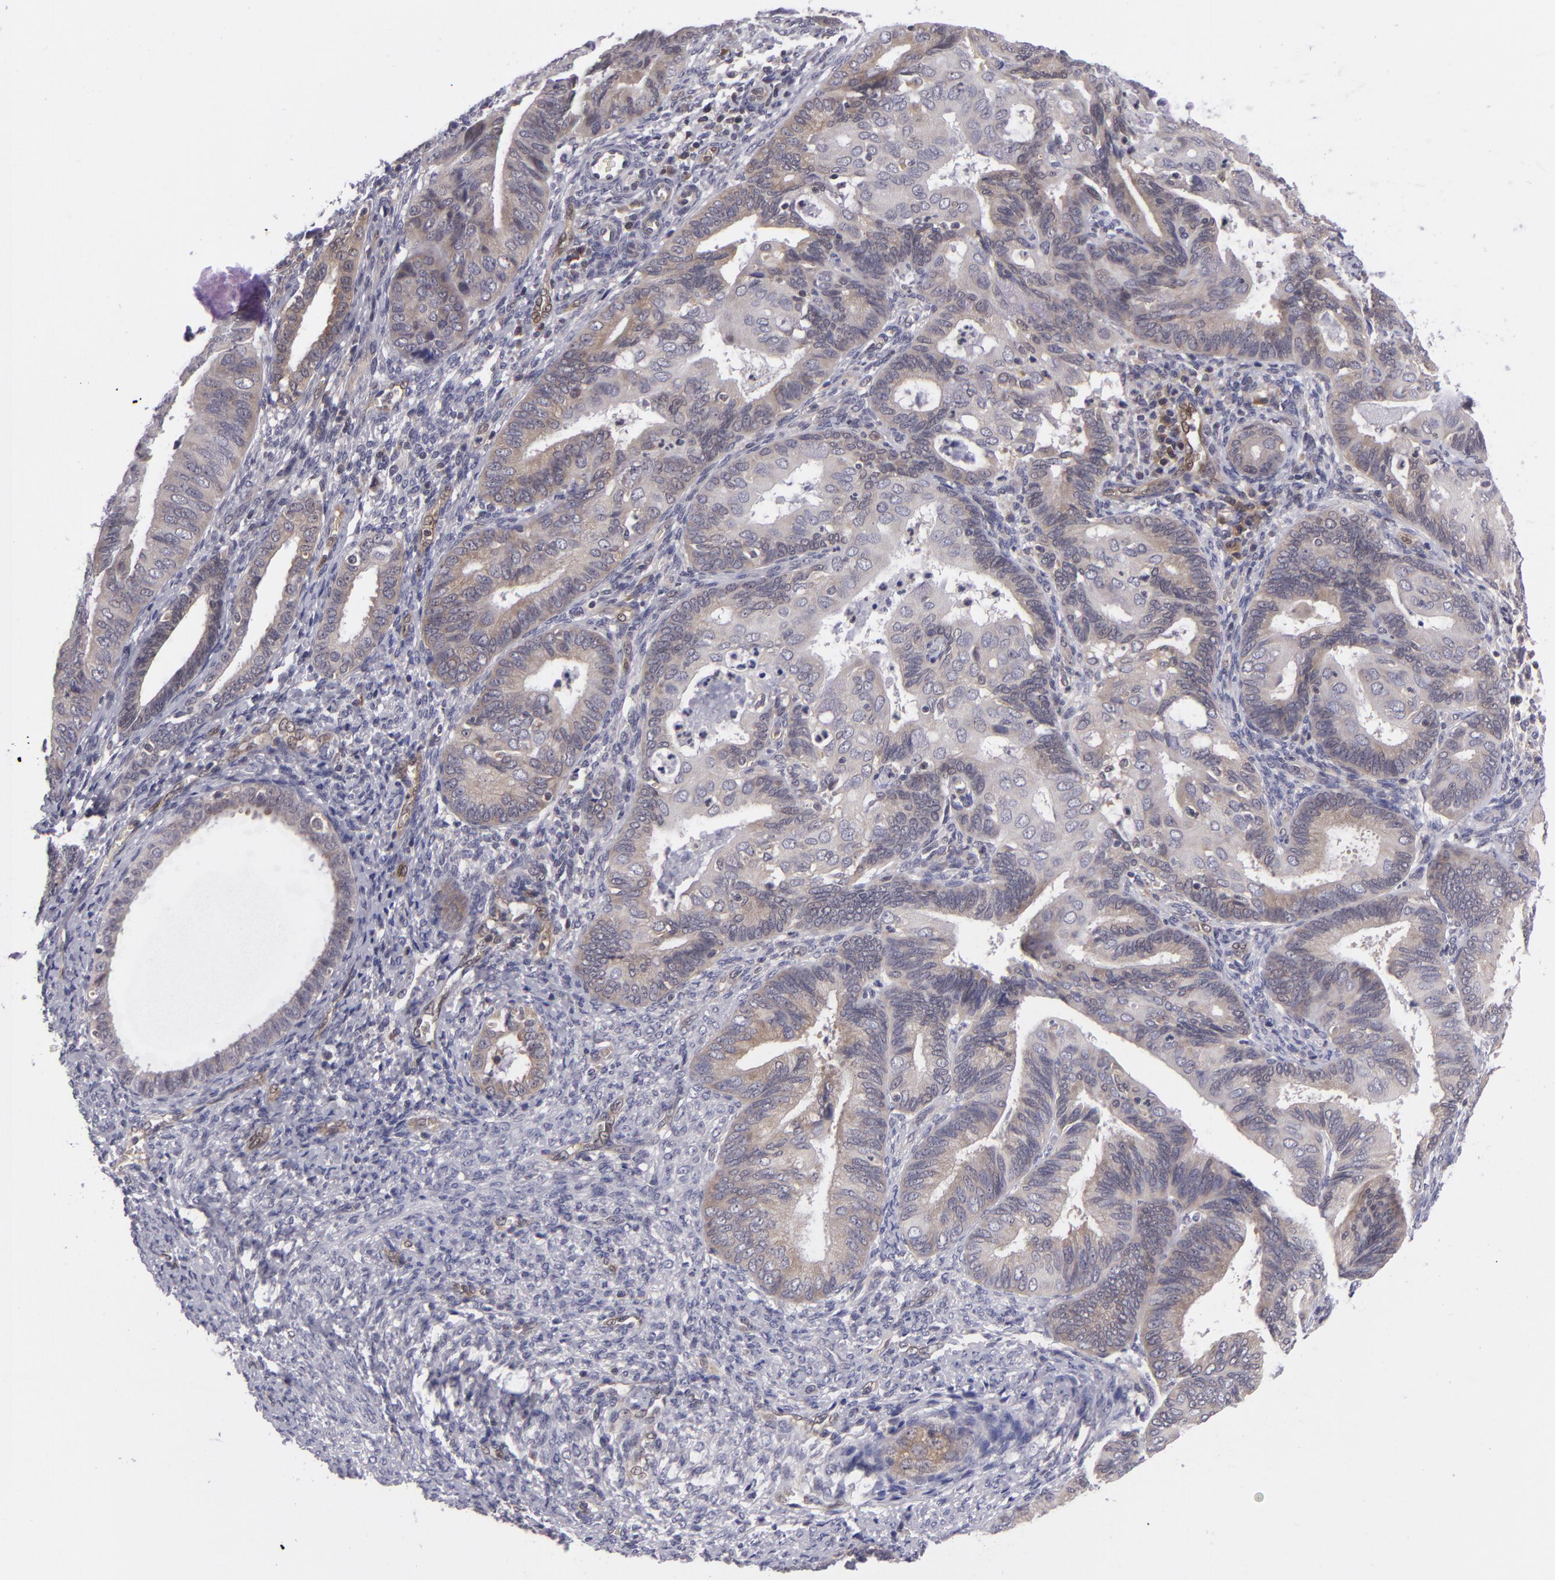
{"staining": {"intensity": "weak", "quantity": "25%-75%", "location": "cytoplasmic/membranous"}, "tissue": "endometrial cancer", "cell_type": "Tumor cells", "image_type": "cancer", "snomed": [{"axis": "morphology", "description": "Adenocarcinoma, NOS"}, {"axis": "topography", "description": "Endometrium"}], "caption": "DAB immunohistochemical staining of adenocarcinoma (endometrial) reveals weak cytoplasmic/membranous protein positivity in about 25%-75% of tumor cells. (DAB (3,3'-diaminobenzidine) IHC with brightfield microscopy, high magnification).", "gene": "BCL10", "patient": {"sex": "female", "age": 63}}